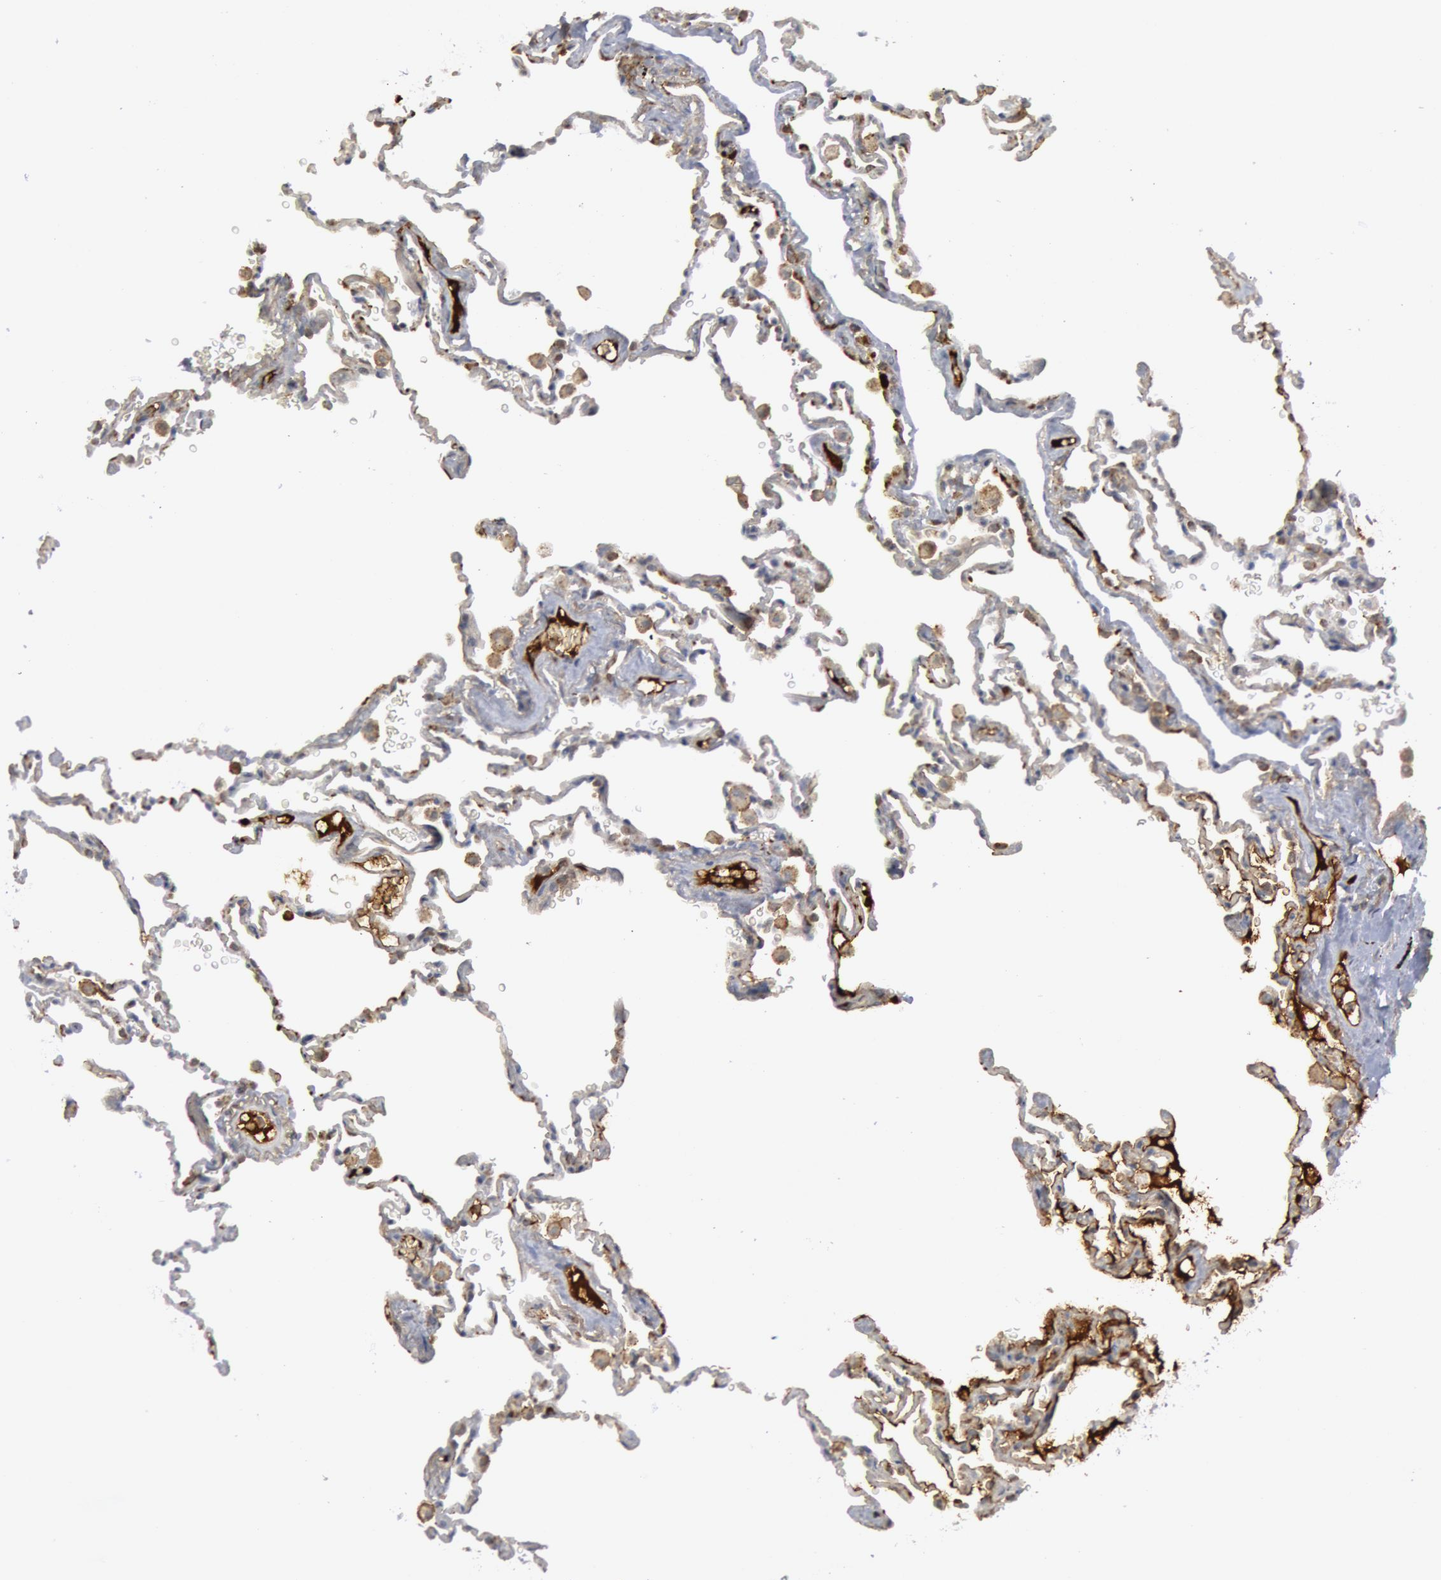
{"staining": {"intensity": "weak", "quantity": "<25%", "location": "cytoplasmic/membranous"}, "tissue": "lung", "cell_type": "Alveolar cells", "image_type": "normal", "snomed": [{"axis": "morphology", "description": "Normal tissue, NOS"}, {"axis": "topography", "description": "Lung"}], "caption": "Image shows no significant protein positivity in alveolar cells of unremarkable lung. (Stains: DAB immunohistochemistry (IHC) with hematoxylin counter stain, Microscopy: brightfield microscopy at high magnification).", "gene": "C1QC", "patient": {"sex": "male", "age": 59}}